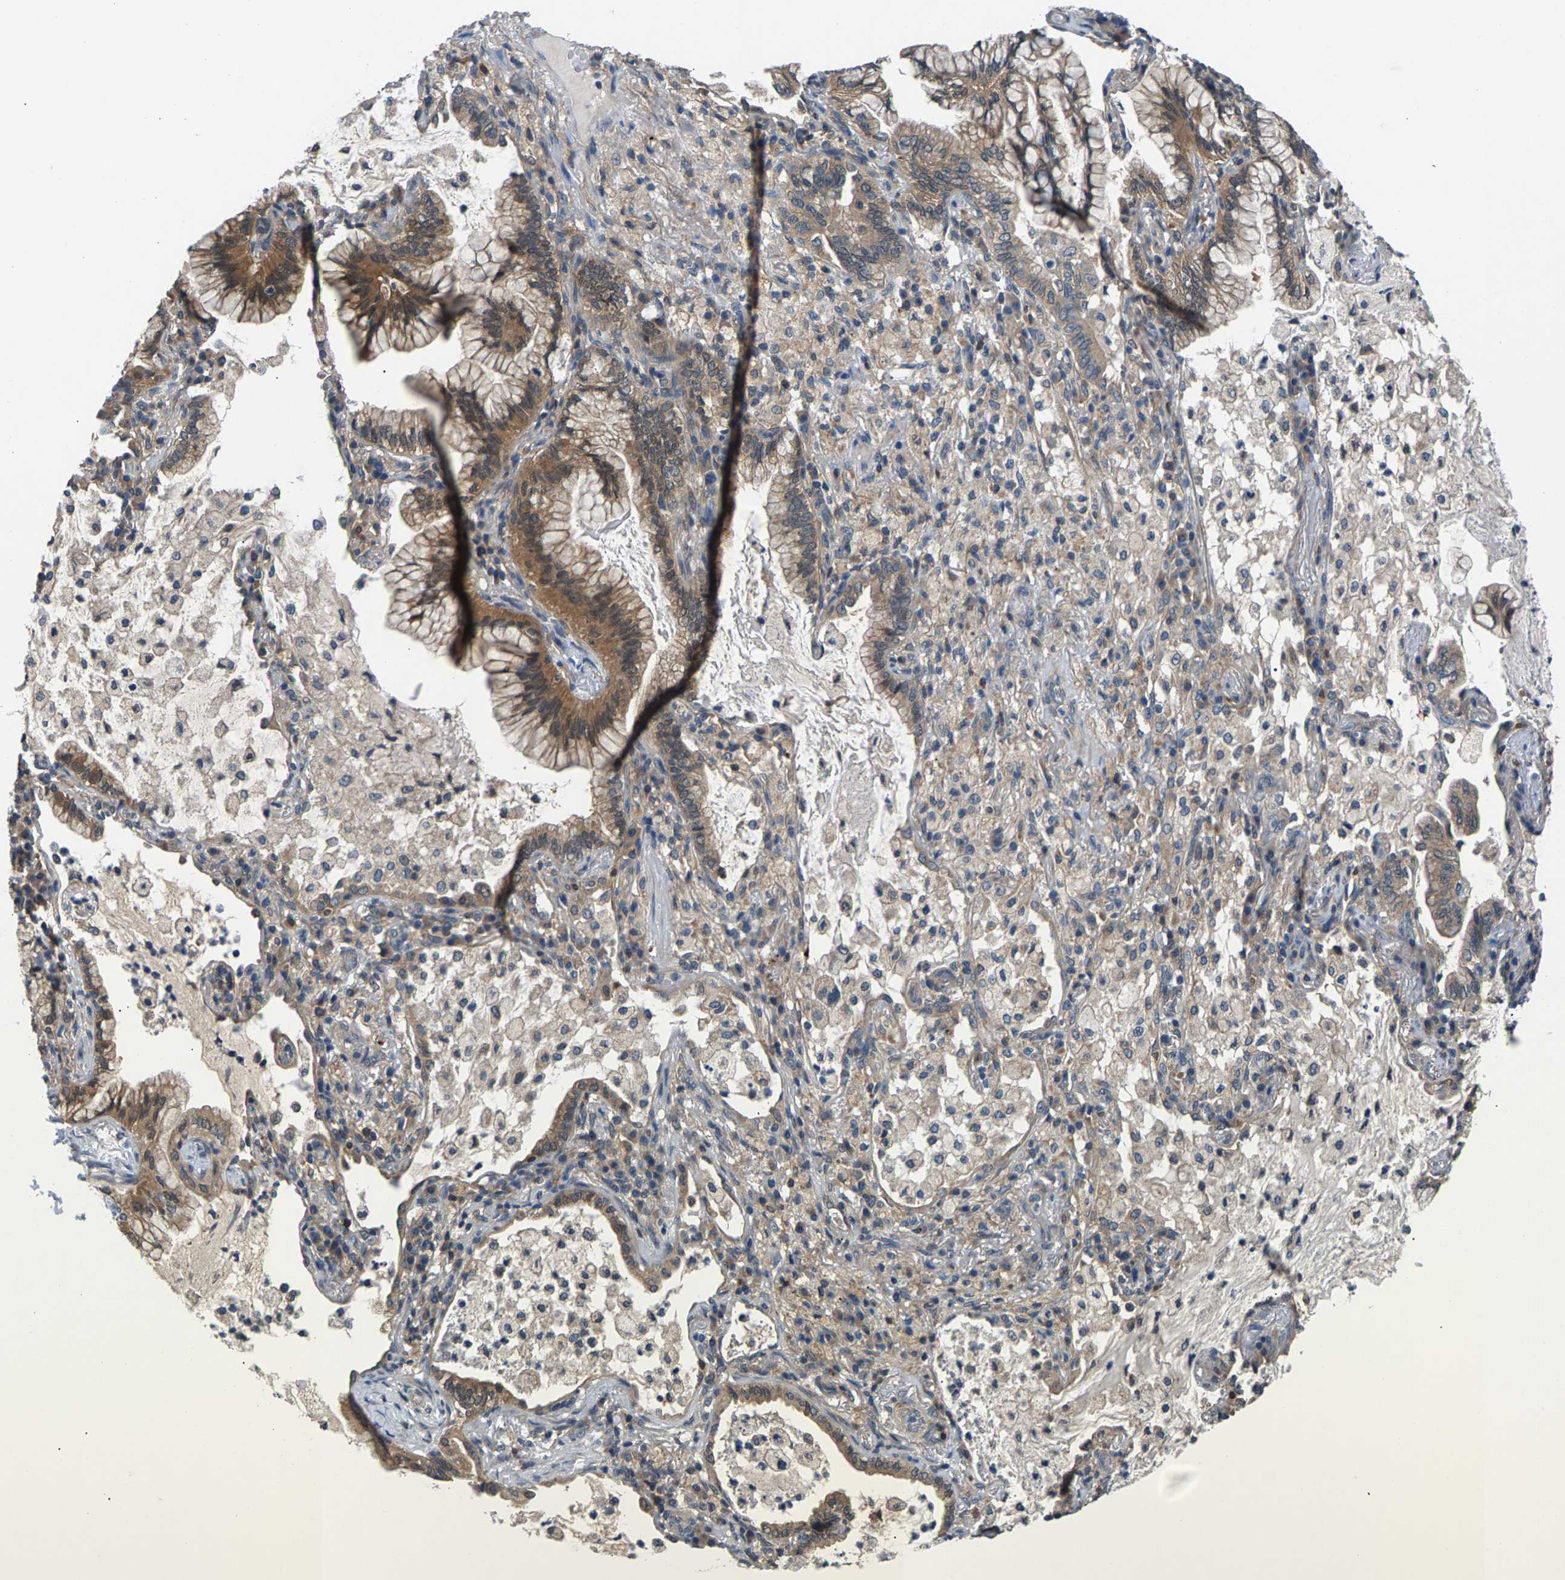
{"staining": {"intensity": "moderate", "quantity": ">75%", "location": "cytoplasmic/membranous"}, "tissue": "lung cancer", "cell_type": "Tumor cells", "image_type": "cancer", "snomed": [{"axis": "morphology", "description": "Adenocarcinoma, NOS"}, {"axis": "topography", "description": "Lung"}], "caption": "DAB (3,3'-diaminobenzidine) immunohistochemical staining of lung cancer displays moderate cytoplasmic/membranous protein positivity in approximately >75% of tumor cells.", "gene": "NT5C", "patient": {"sex": "female", "age": 70}}